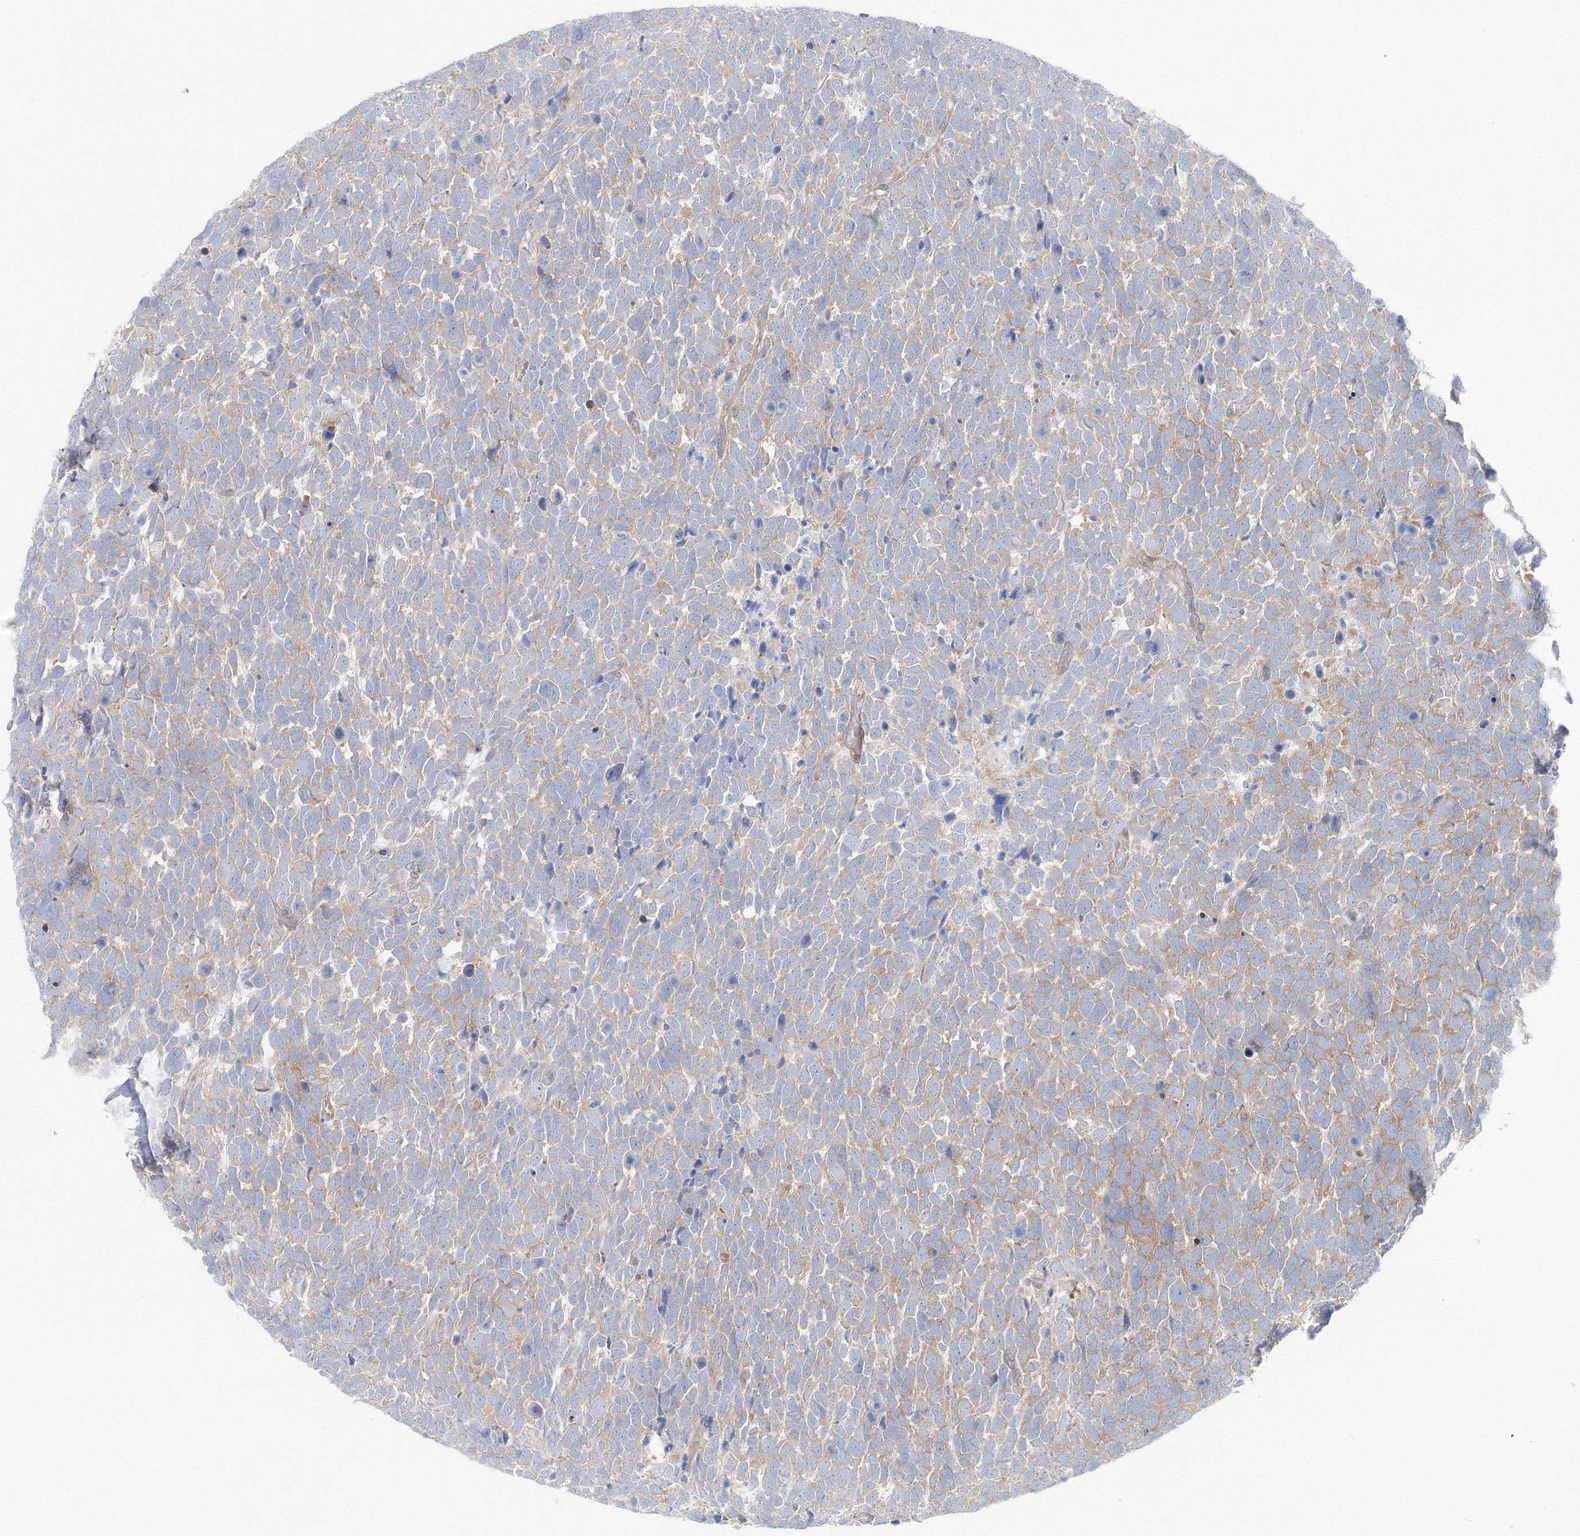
{"staining": {"intensity": "weak", "quantity": "25%-75%", "location": "cytoplasmic/membranous"}, "tissue": "urothelial cancer", "cell_type": "Tumor cells", "image_type": "cancer", "snomed": [{"axis": "morphology", "description": "Urothelial carcinoma, High grade"}, {"axis": "topography", "description": "Urinary bladder"}], "caption": "Tumor cells show low levels of weak cytoplasmic/membranous expression in approximately 25%-75% of cells in urothelial cancer.", "gene": "TPRKB", "patient": {"sex": "female", "age": 82}}